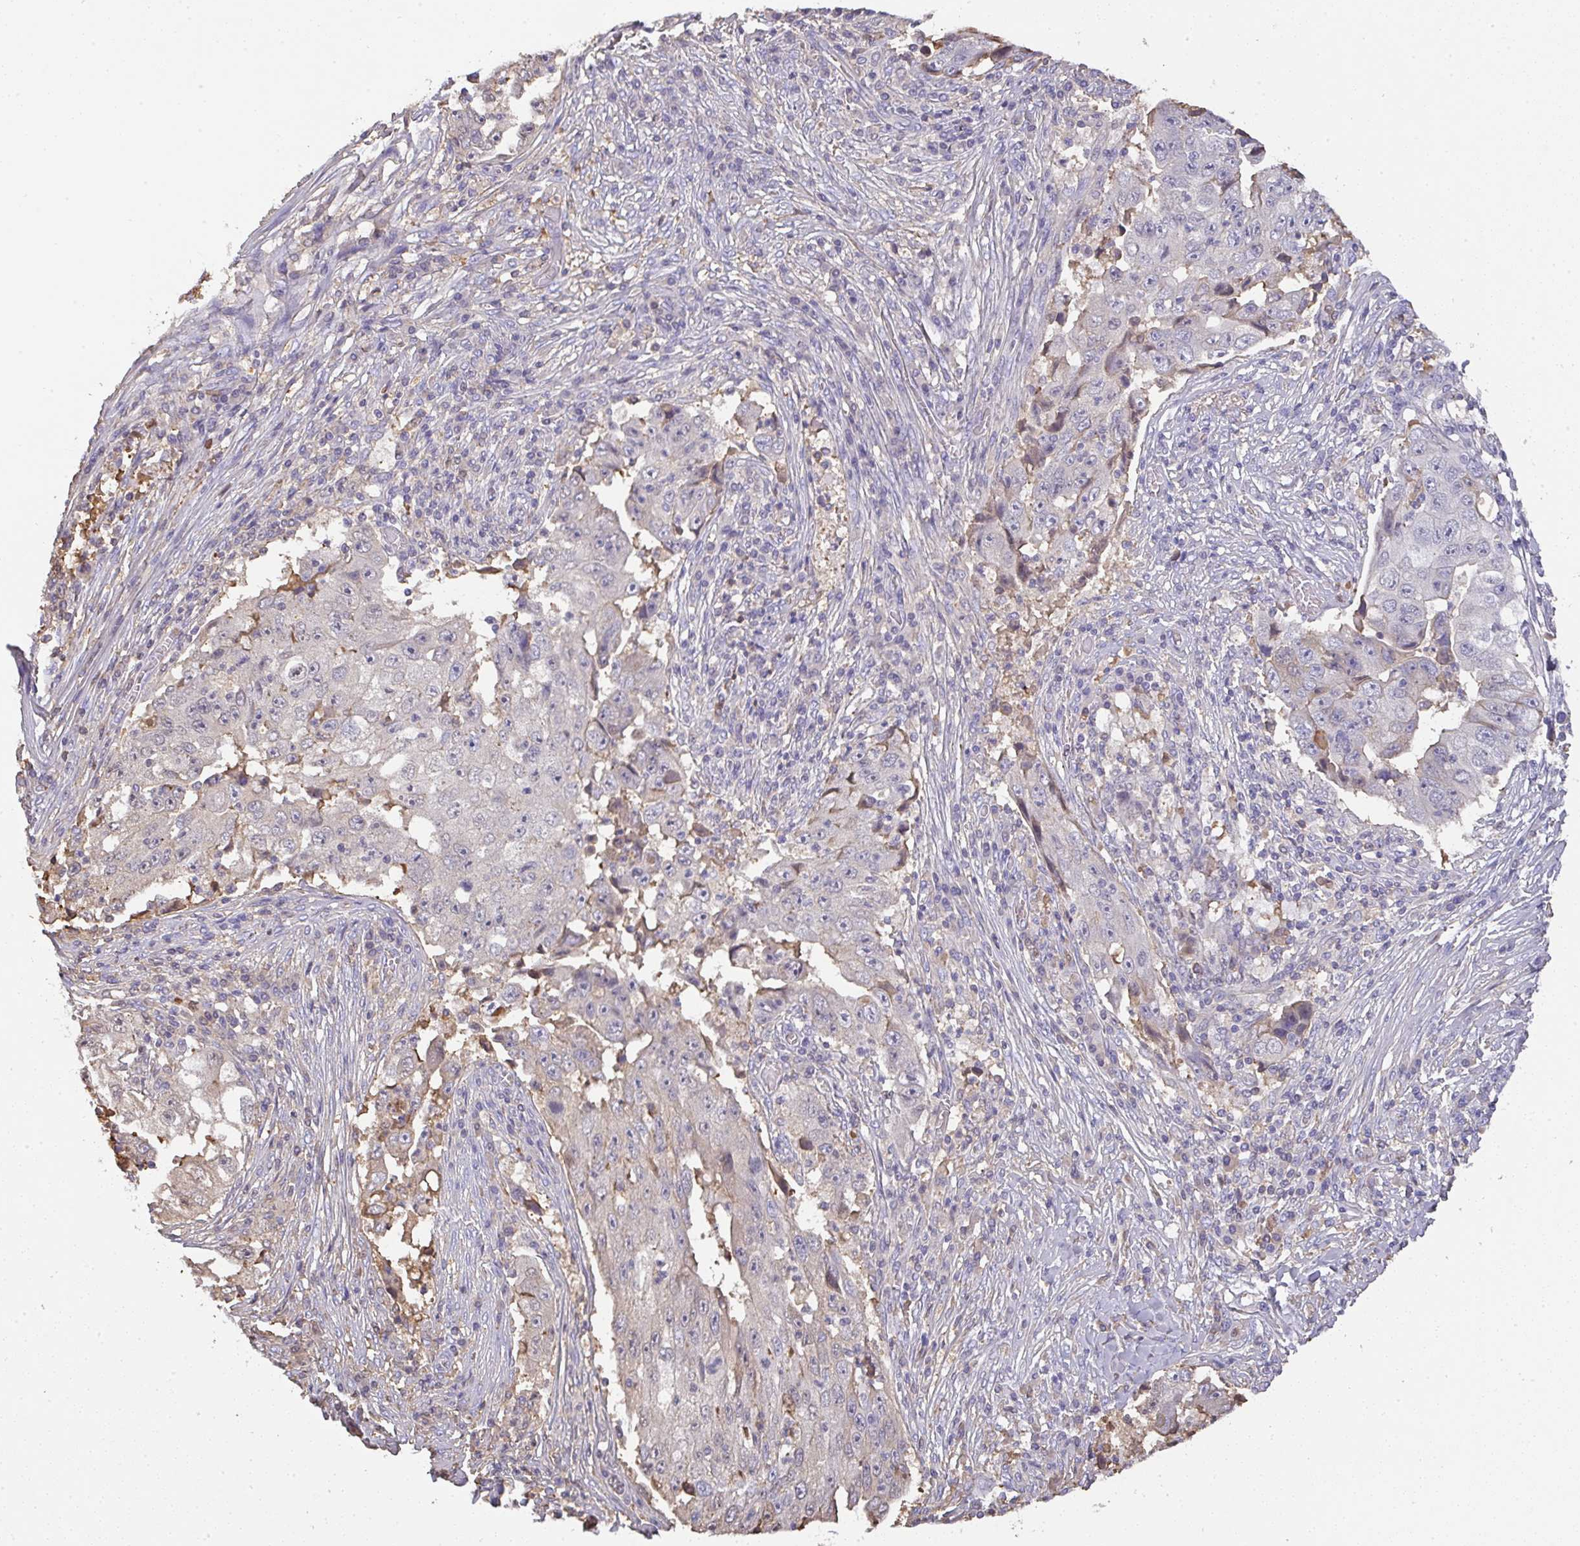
{"staining": {"intensity": "weak", "quantity": "<25%", "location": "cytoplasmic/membranous"}, "tissue": "lung cancer", "cell_type": "Tumor cells", "image_type": "cancer", "snomed": [{"axis": "morphology", "description": "Squamous cell carcinoma, NOS"}, {"axis": "topography", "description": "Lung"}], "caption": "Tumor cells are negative for brown protein staining in lung cancer.", "gene": "SMYD5", "patient": {"sex": "male", "age": 64}}